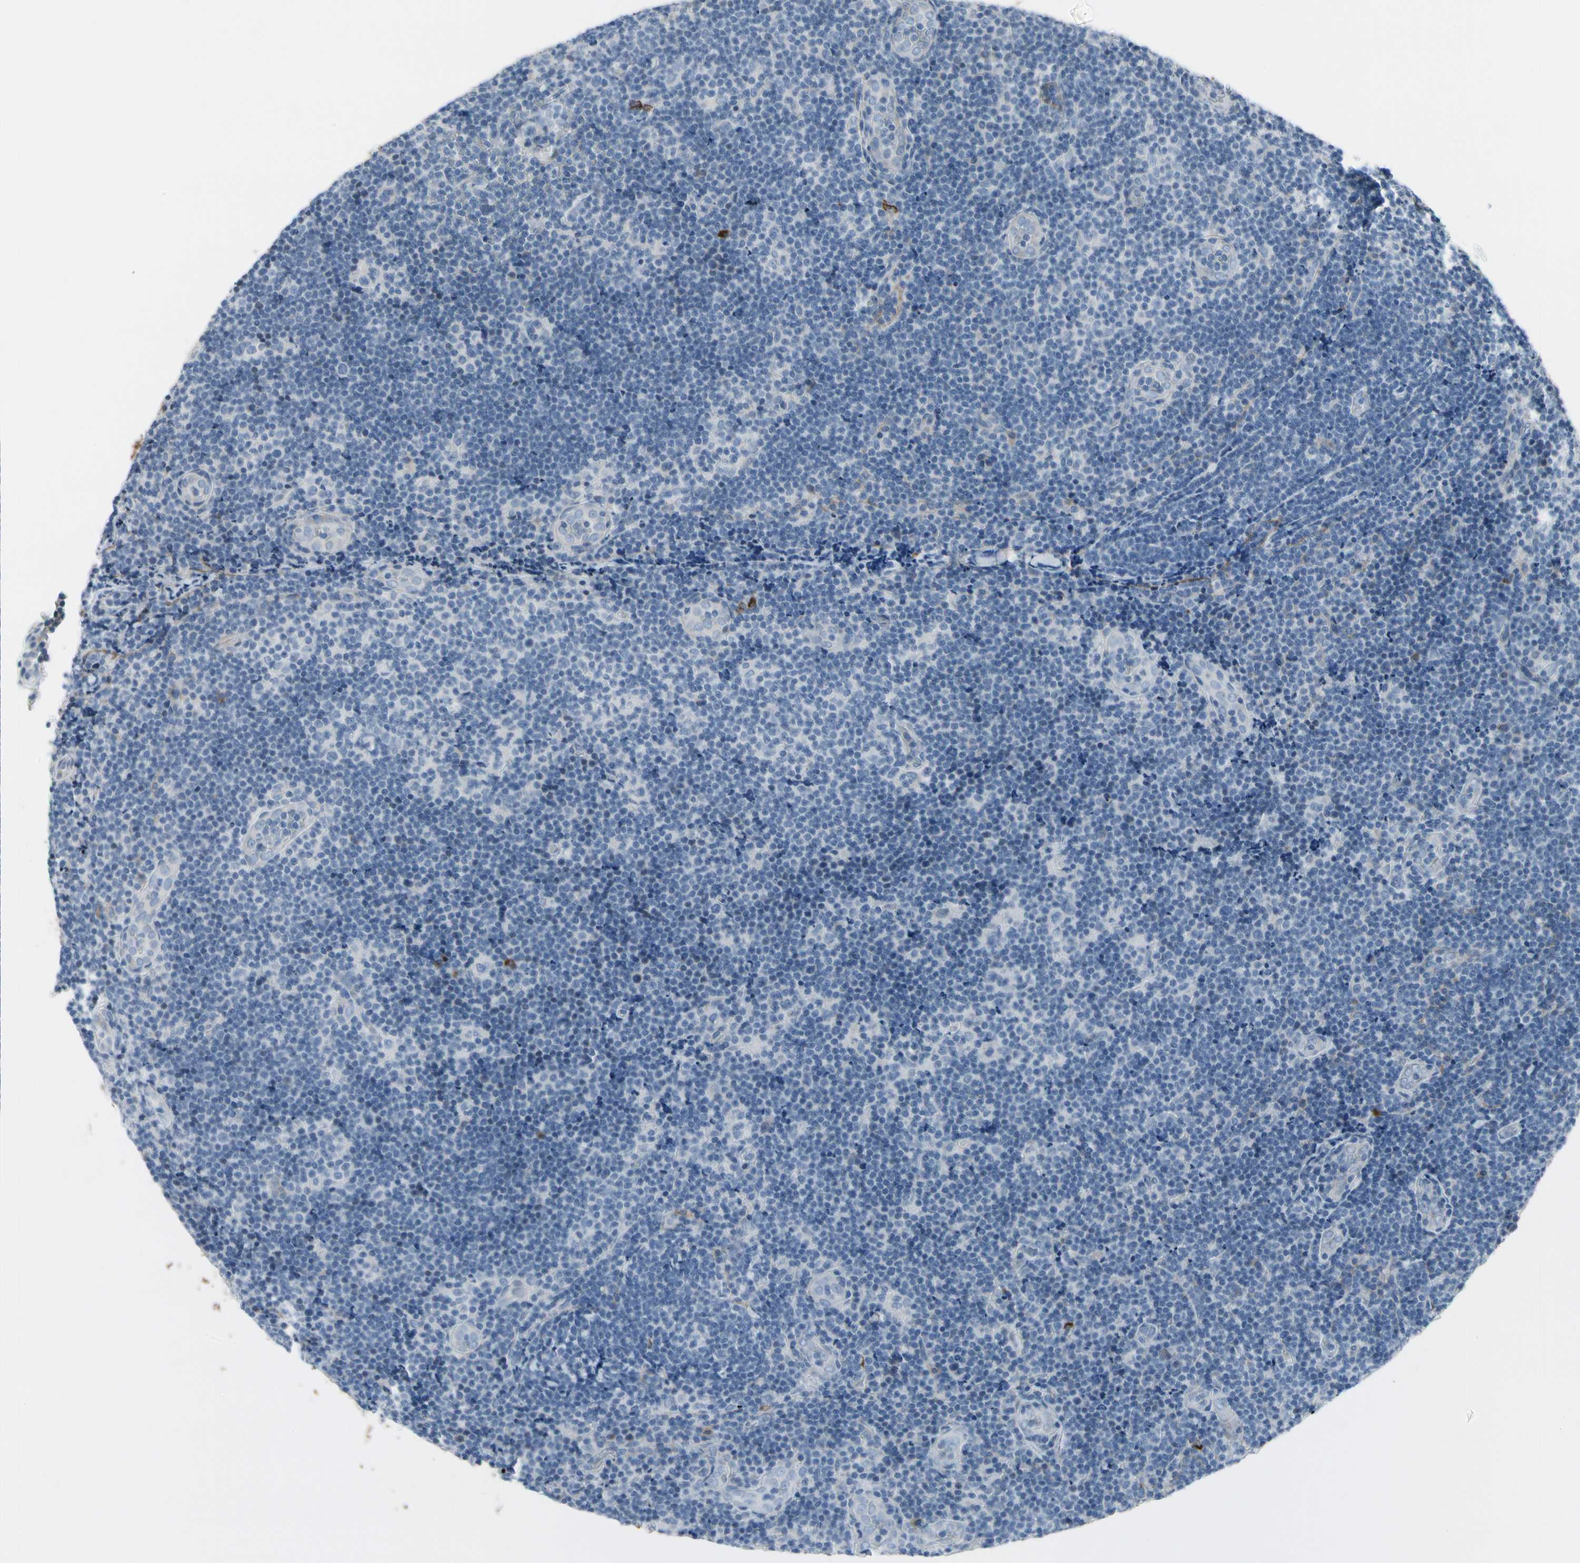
{"staining": {"intensity": "negative", "quantity": "none", "location": "none"}, "tissue": "lymphoma", "cell_type": "Tumor cells", "image_type": "cancer", "snomed": [{"axis": "morphology", "description": "Malignant lymphoma, non-Hodgkin's type, Low grade"}, {"axis": "topography", "description": "Lymph node"}], "caption": "The immunohistochemistry (IHC) image has no significant expression in tumor cells of low-grade malignant lymphoma, non-Hodgkin's type tissue. (DAB IHC with hematoxylin counter stain).", "gene": "PIGR", "patient": {"sex": "male", "age": 83}}